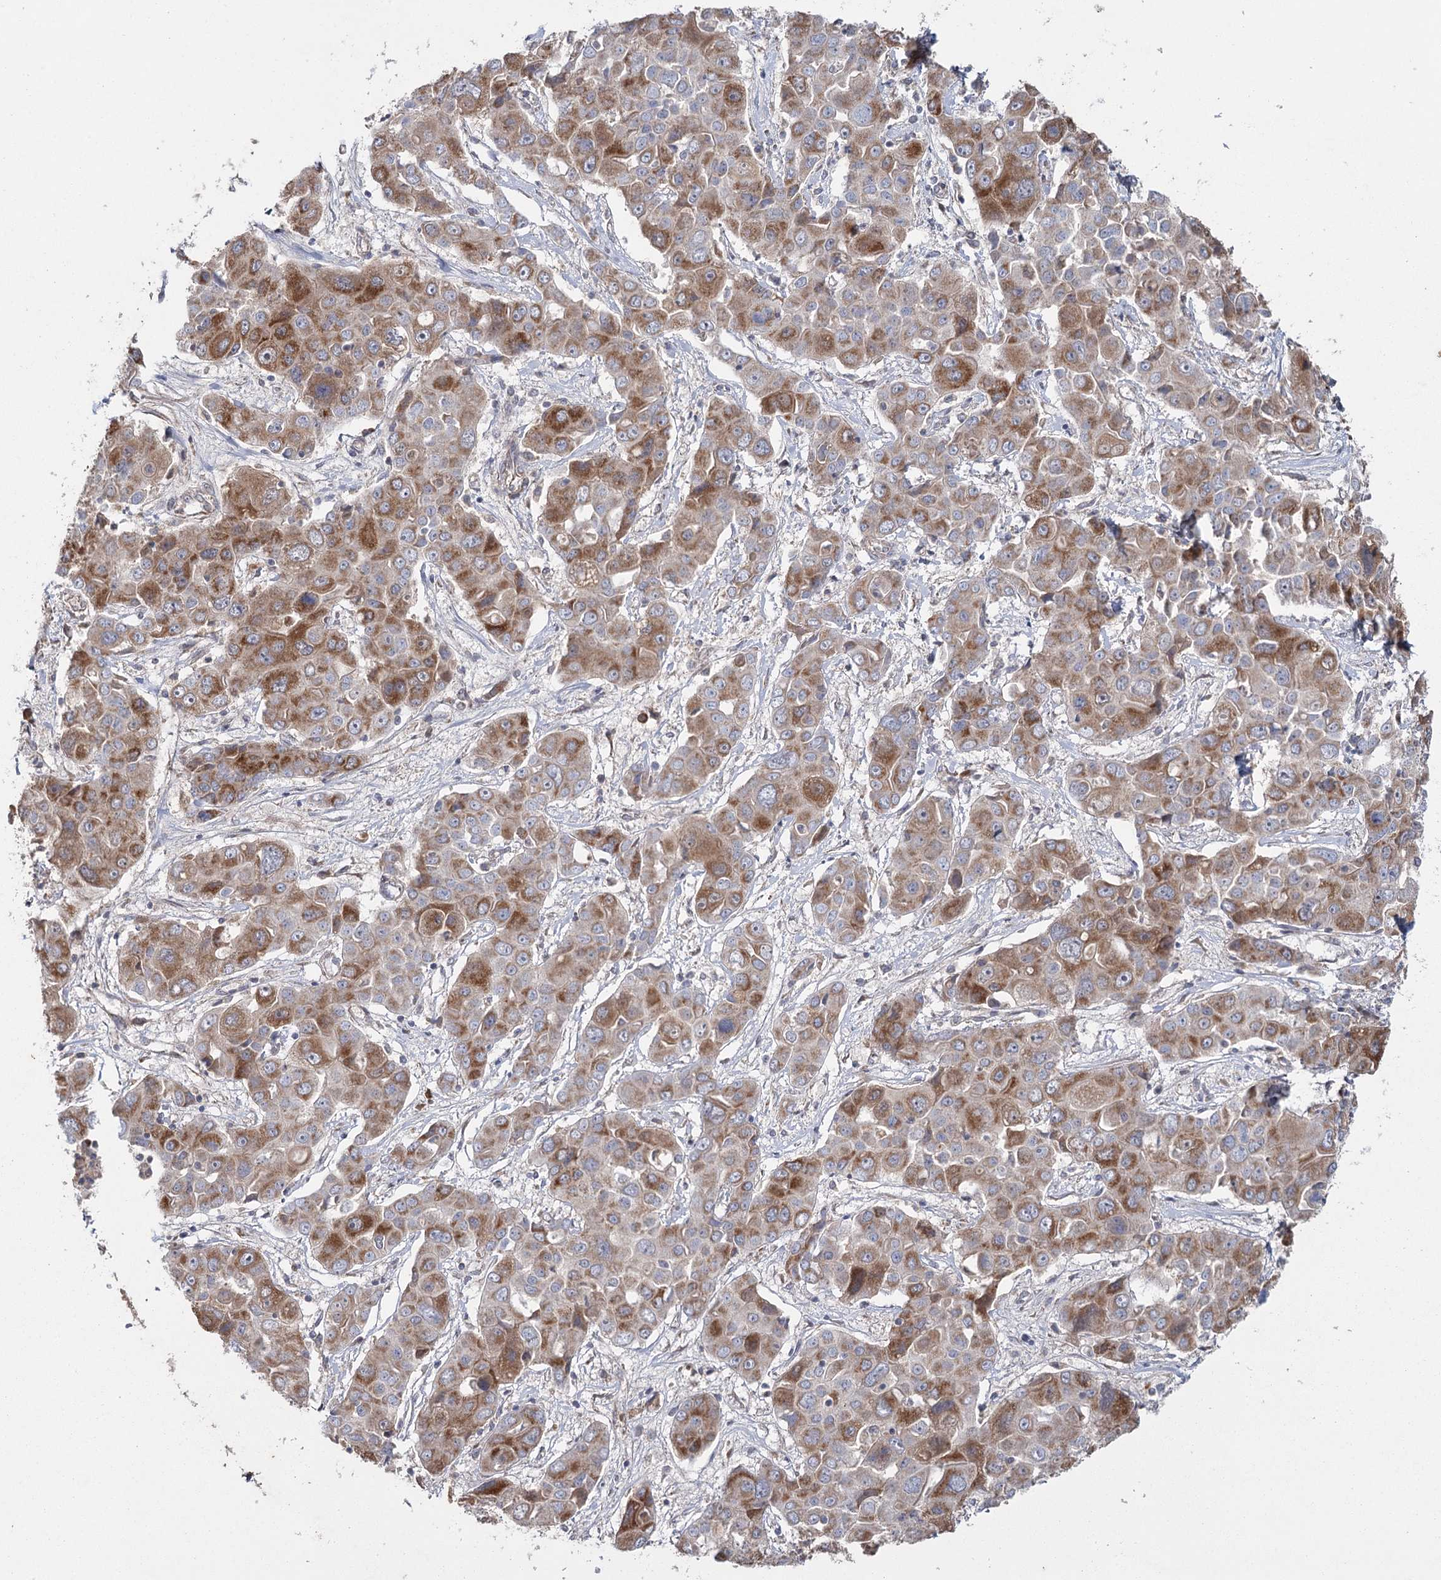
{"staining": {"intensity": "moderate", "quantity": ">75%", "location": "cytoplasmic/membranous"}, "tissue": "liver cancer", "cell_type": "Tumor cells", "image_type": "cancer", "snomed": [{"axis": "morphology", "description": "Cholangiocarcinoma"}, {"axis": "topography", "description": "Liver"}], "caption": "Liver cholangiocarcinoma stained with a brown dye shows moderate cytoplasmic/membranous positive positivity in about >75% of tumor cells.", "gene": "MRPL44", "patient": {"sex": "male", "age": 67}}